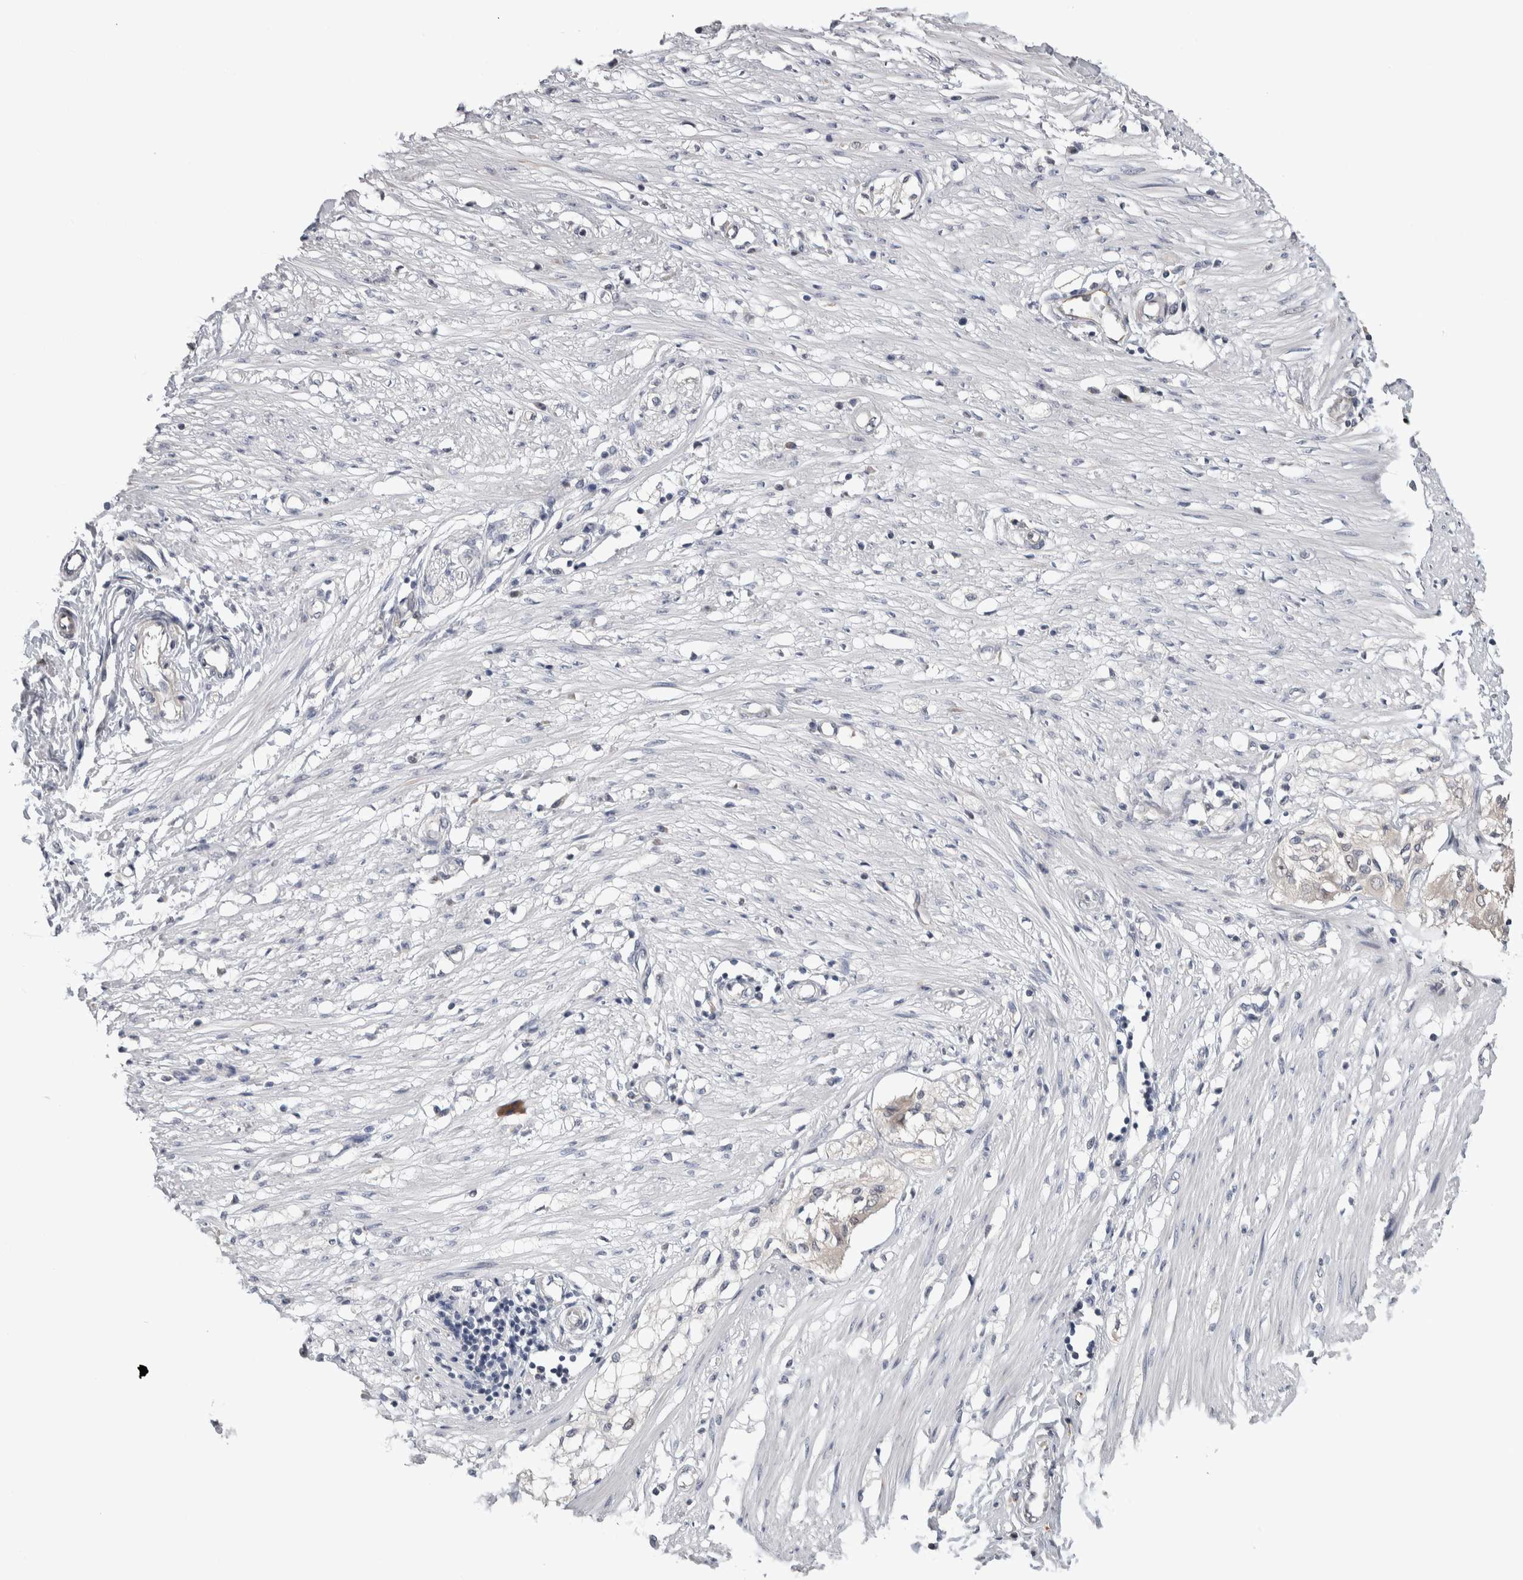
{"staining": {"intensity": "negative", "quantity": "none", "location": "none"}, "tissue": "adipose tissue", "cell_type": "Adipocytes", "image_type": "normal", "snomed": [{"axis": "morphology", "description": "Normal tissue, NOS"}, {"axis": "morphology", "description": "Adenocarcinoma, NOS"}, {"axis": "topography", "description": "Colon"}, {"axis": "topography", "description": "Peripheral nerve tissue"}], "caption": "This is an immunohistochemistry (IHC) image of normal adipose tissue. There is no staining in adipocytes.", "gene": "TMEM102", "patient": {"sex": "male", "age": 14}}